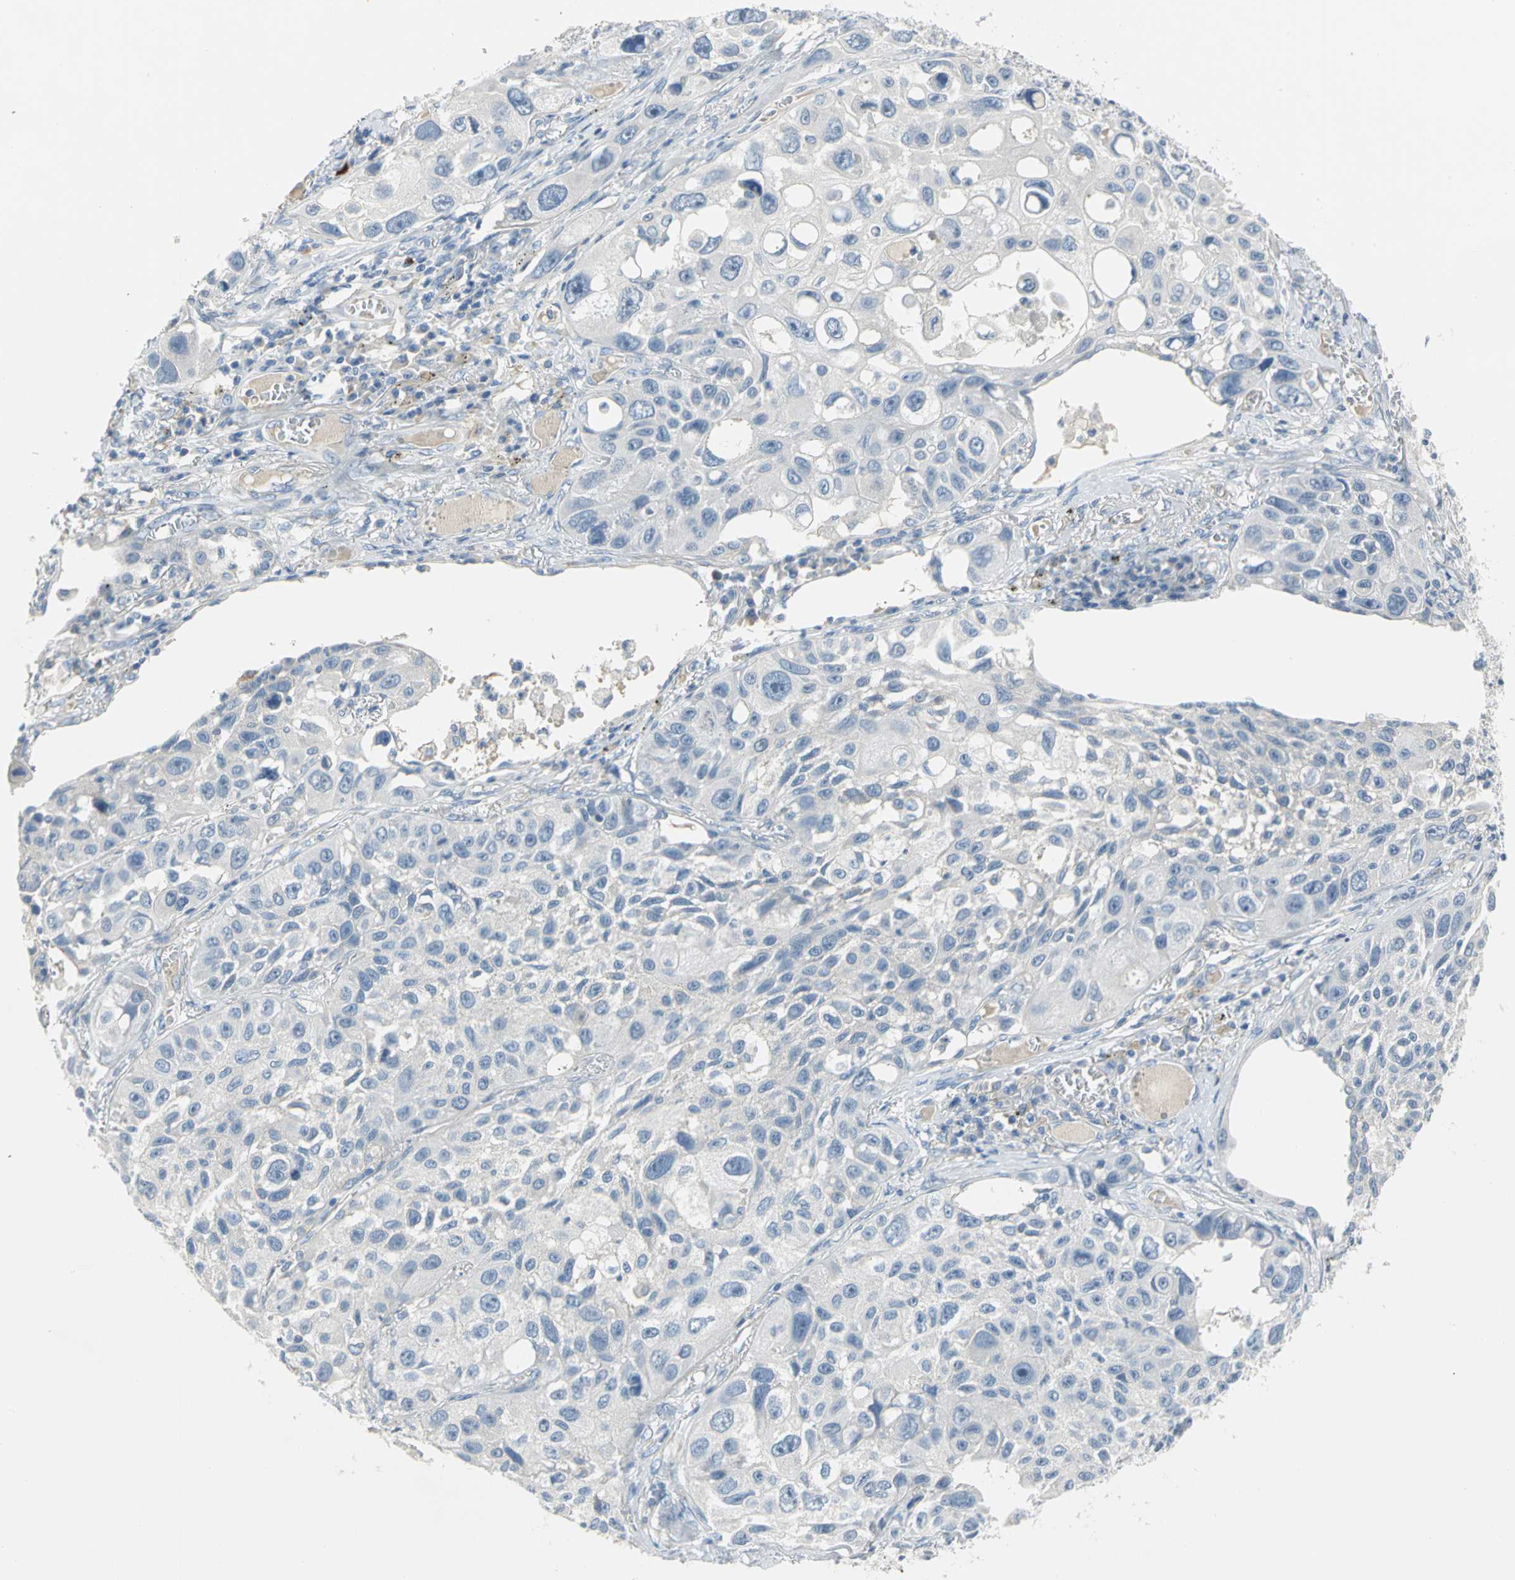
{"staining": {"intensity": "negative", "quantity": "none", "location": "none"}, "tissue": "lung cancer", "cell_type": "Tumor cells", "image_type": "cancer", "snomed": [{"axis": "morphology", "description": "Squamous cell carcinoma, NOS"}, {"axis": "topography", "description": "Lung"}], "caption": "An immunohistochemistry (IHC) image of lung squamous cell carcinoma is shown. There is no staining in tumor cells of lung squamous cell carcinoma.", "gene": "ALOX15", "patient": {"sex": "male", "age": 71}}